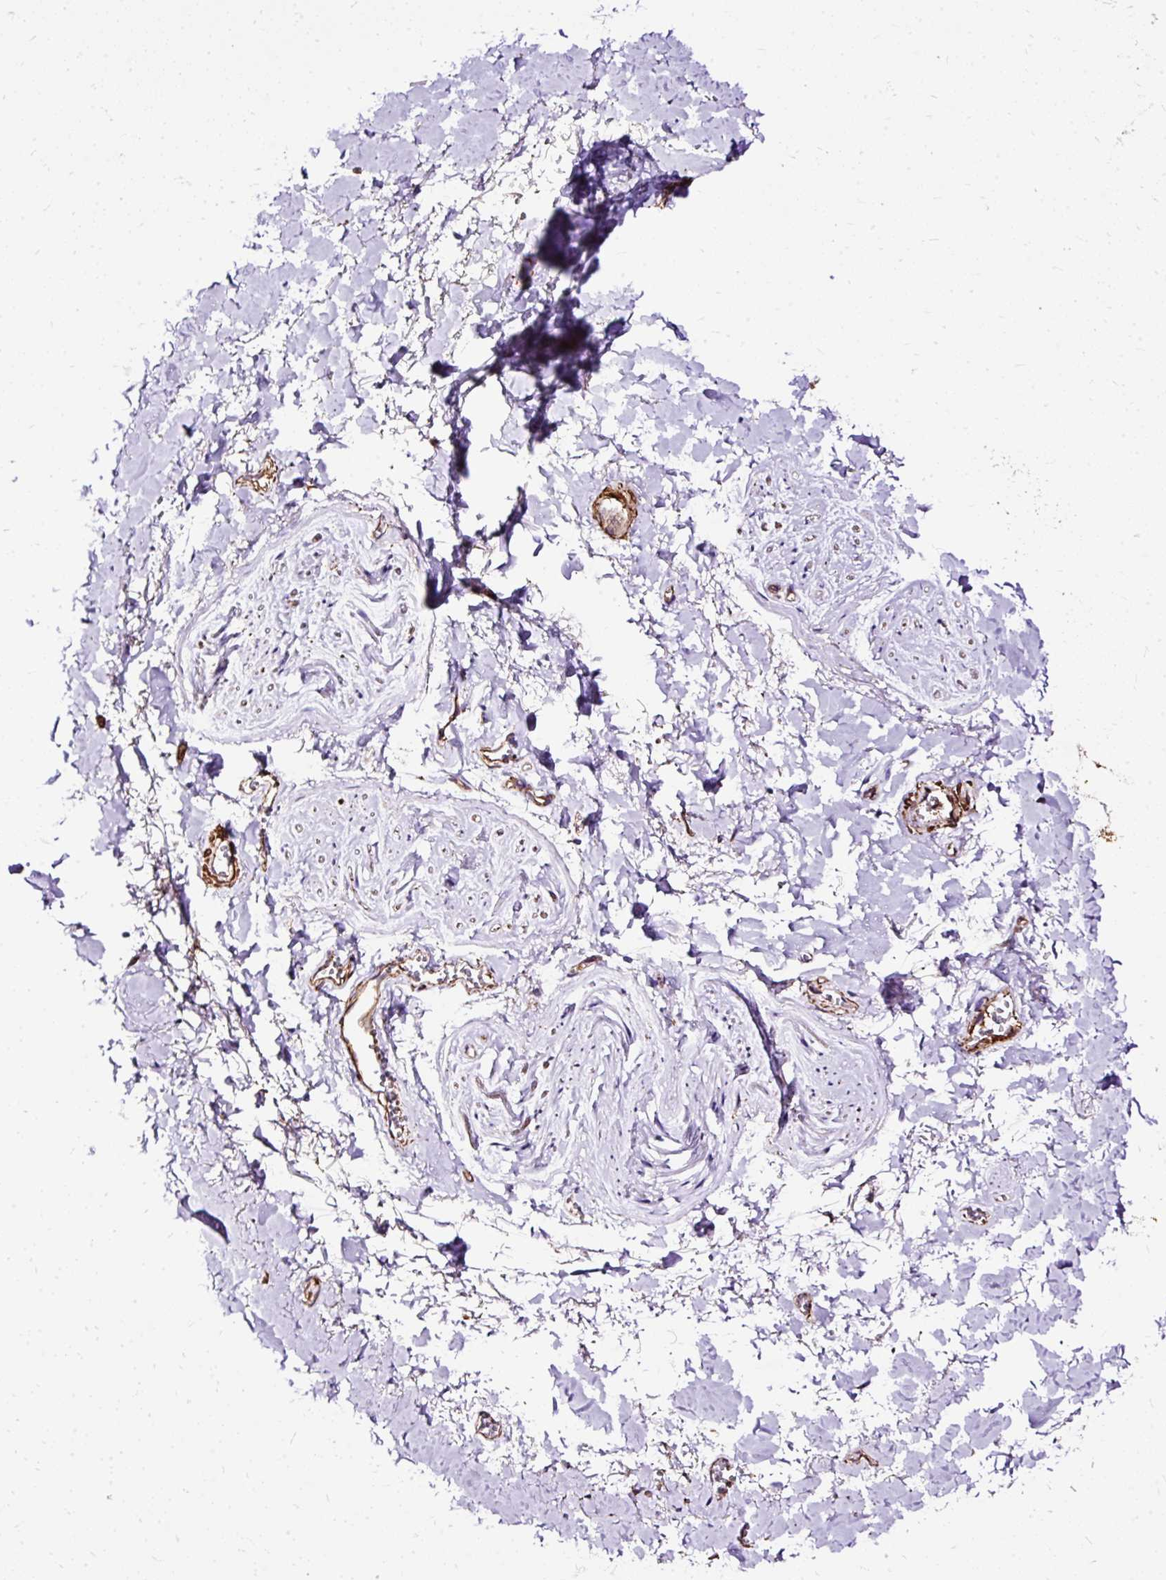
{"staining": {"intensity": "negative", "quantity": "none", "location": "none"}, "tissue": "adipose tissue", "cell_type": "Adipocytes", "image_type": "normal", "snomed": [{"axis": "morphology", "description": "Normal tissue, NOS"}, {"axis": "topography", "description": "Vulva"}, {"axis": "topography", "description": "Vagina"}, {"axis": "topography", "description": "Peripheral nerve tissue"}], "caption": "Immunohistochemistry photomicrograph of normal adipose tissue: adipose tissue stained with DAB (3,3'-diaminobenzidine) demonstrates no significant protein expression in adipocytes.", "gene": "KLHL11", "patient": {"sex": "female", "age": 66}}